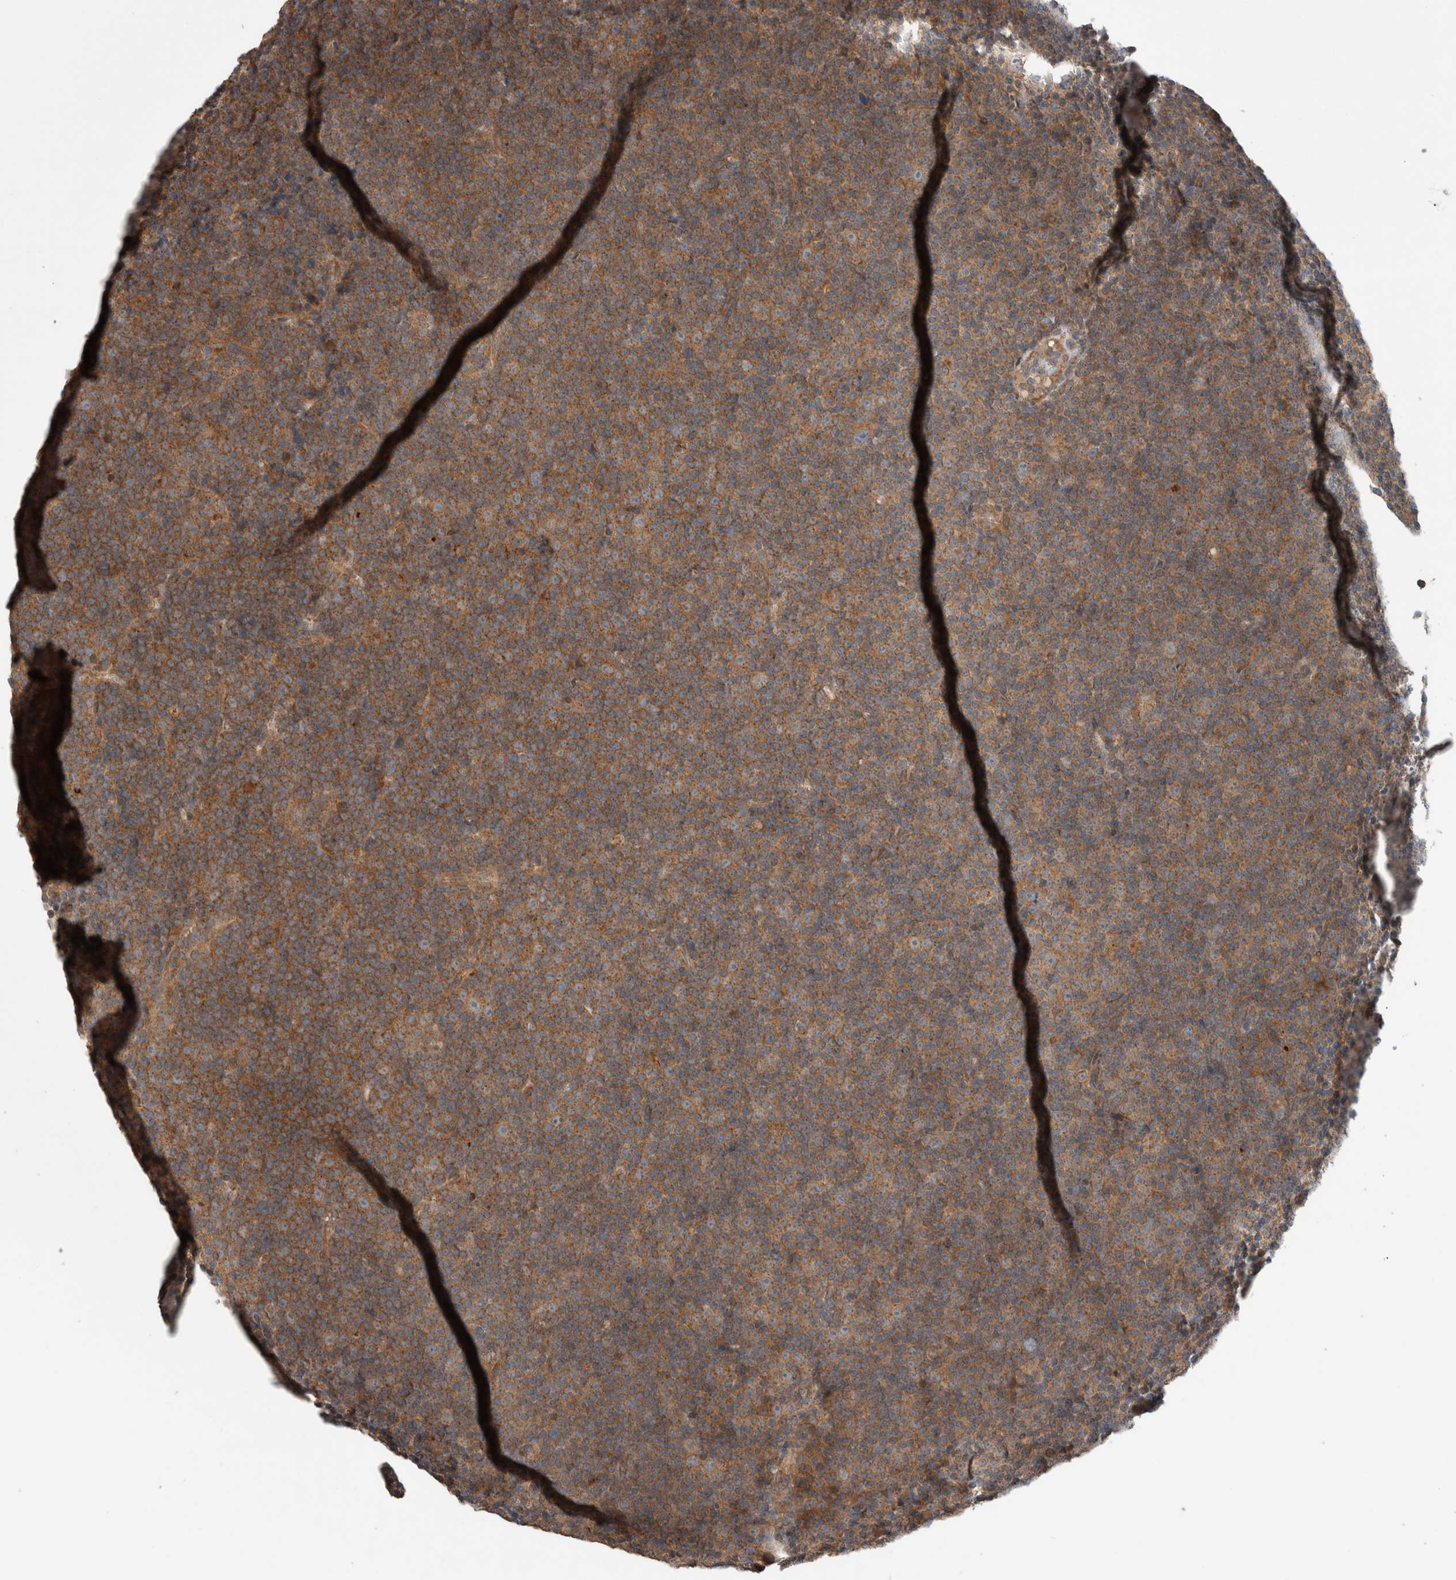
{"staining": {"intensity": "strong", "quantity": ">75%", "location": "cytoplasmic/membranous"}, "tissue": "lymphoma", "cell_type": "Tumor cells", "image_type": "cancer", "snomed": [{"axis": "morphology", "description": "Malignant lymphoma, non-Hodgkin's type, Low grade"}, {"axis": "topography", "description": "Lymph node"}], "caption": "Immunohistochemical staining of human lymphoma shows strong cytoplasmic/membranous protein expression in approximately >75% of tumor cells. Nuclei are stained in blue.", "gene": "TRIM5", "patient": {"sex": "female", "age": 67}}